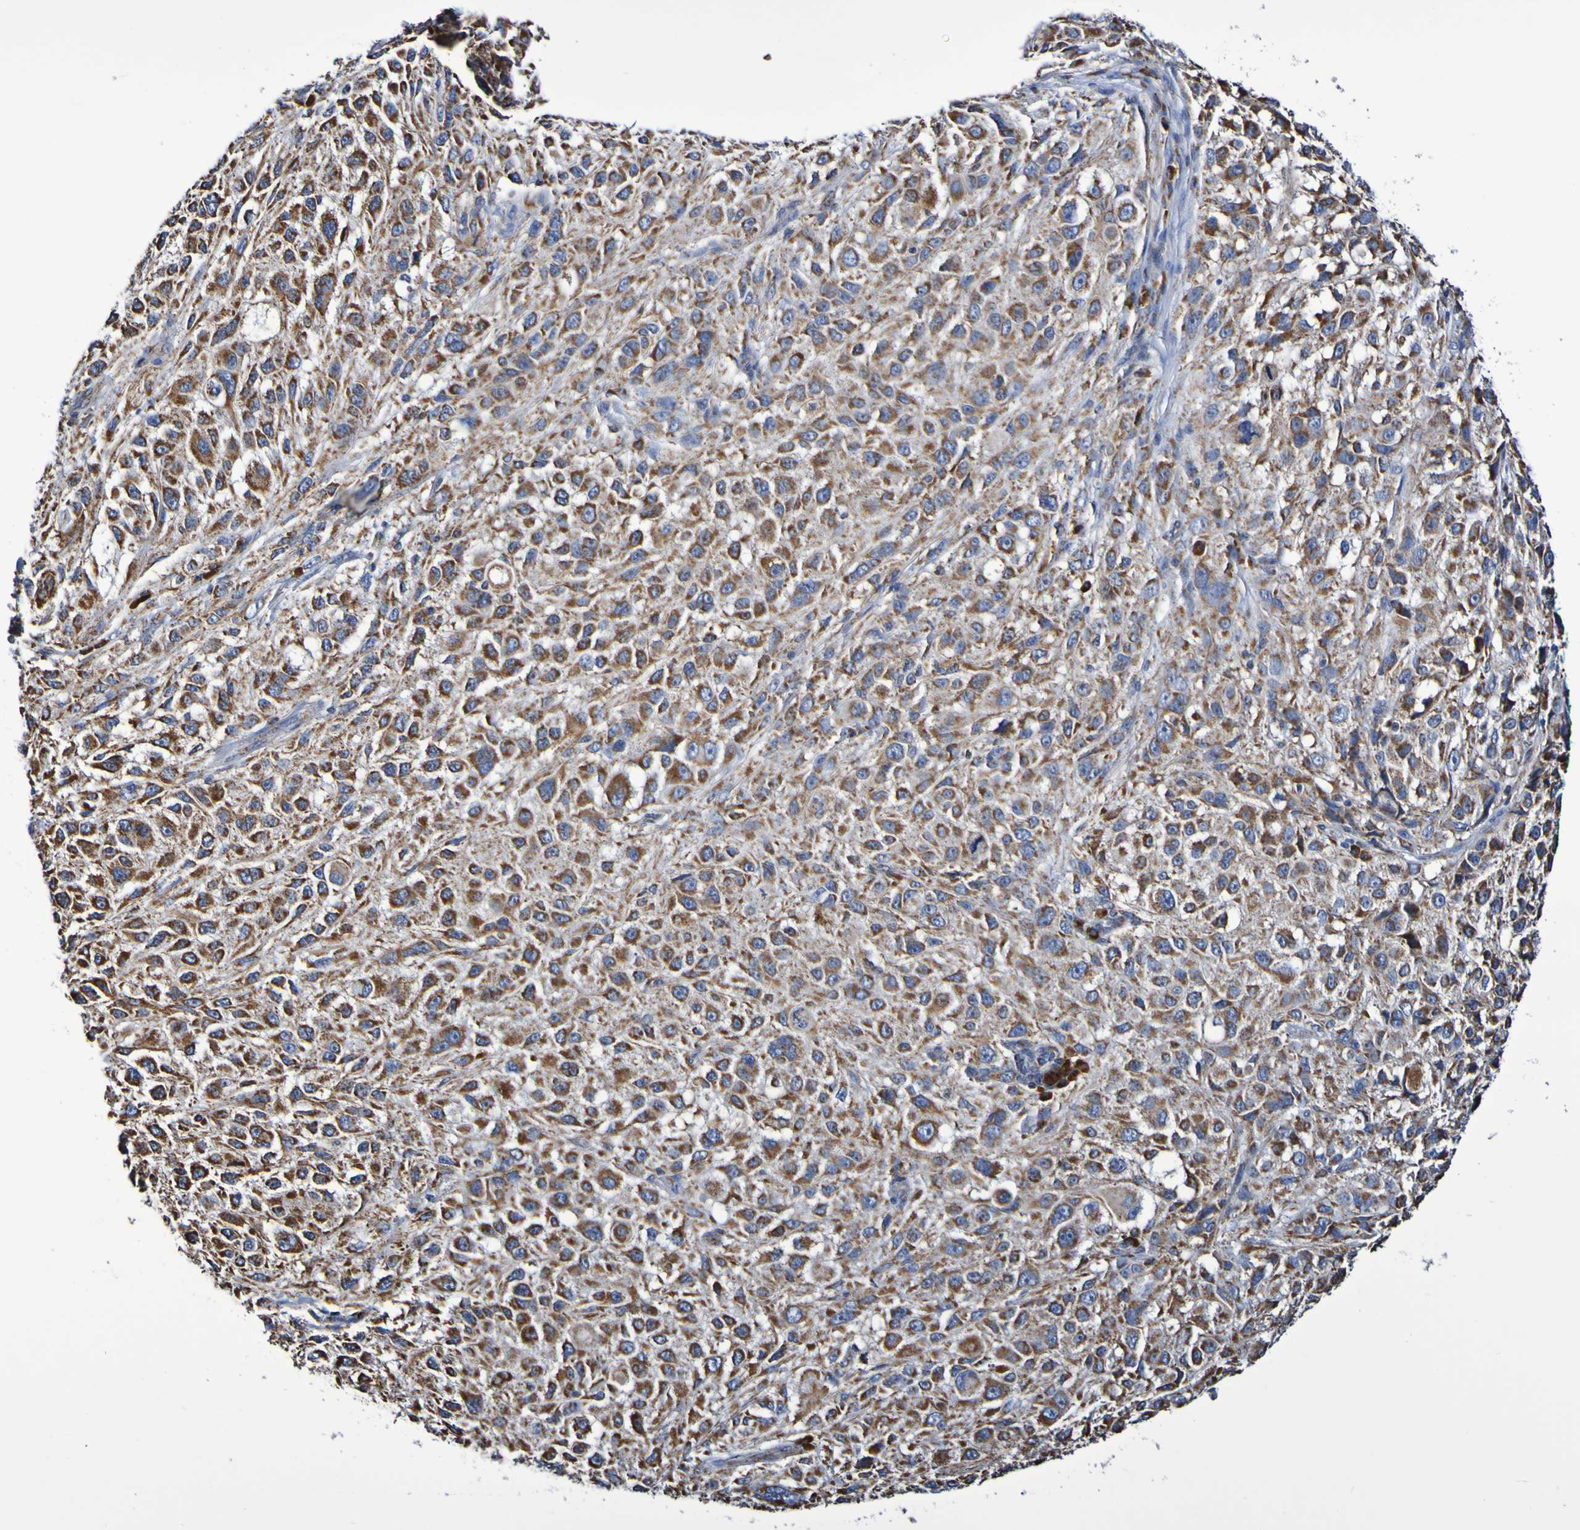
{"staining": {"intensity": "moderate", "quantity": ">75%", "location": "cytoplasmic/membranous"}, "tissue": "melanoma", "cell_type": "Tumor cells", "image_type": "cancer", "snomed": [{"axis": "morphology", "description": "Necrosis, NOS"}, {"axis": "morphology", "description": "Malignant melanoma, NOS"}, {"axis": "topography", "description": "Skin"}], "caption": "IHC image of neoplastic tissue: human melanoma stained using immunohistochemistry (IHC) reveals medium levels of moderate protein expression localized specifically in the cytoplasmic/membranous of tumor cells, appearing as a cytoplasmic/membranous brown color.", "gene": "IL18R1", "patient": {"sex": "female", "age": 87}}